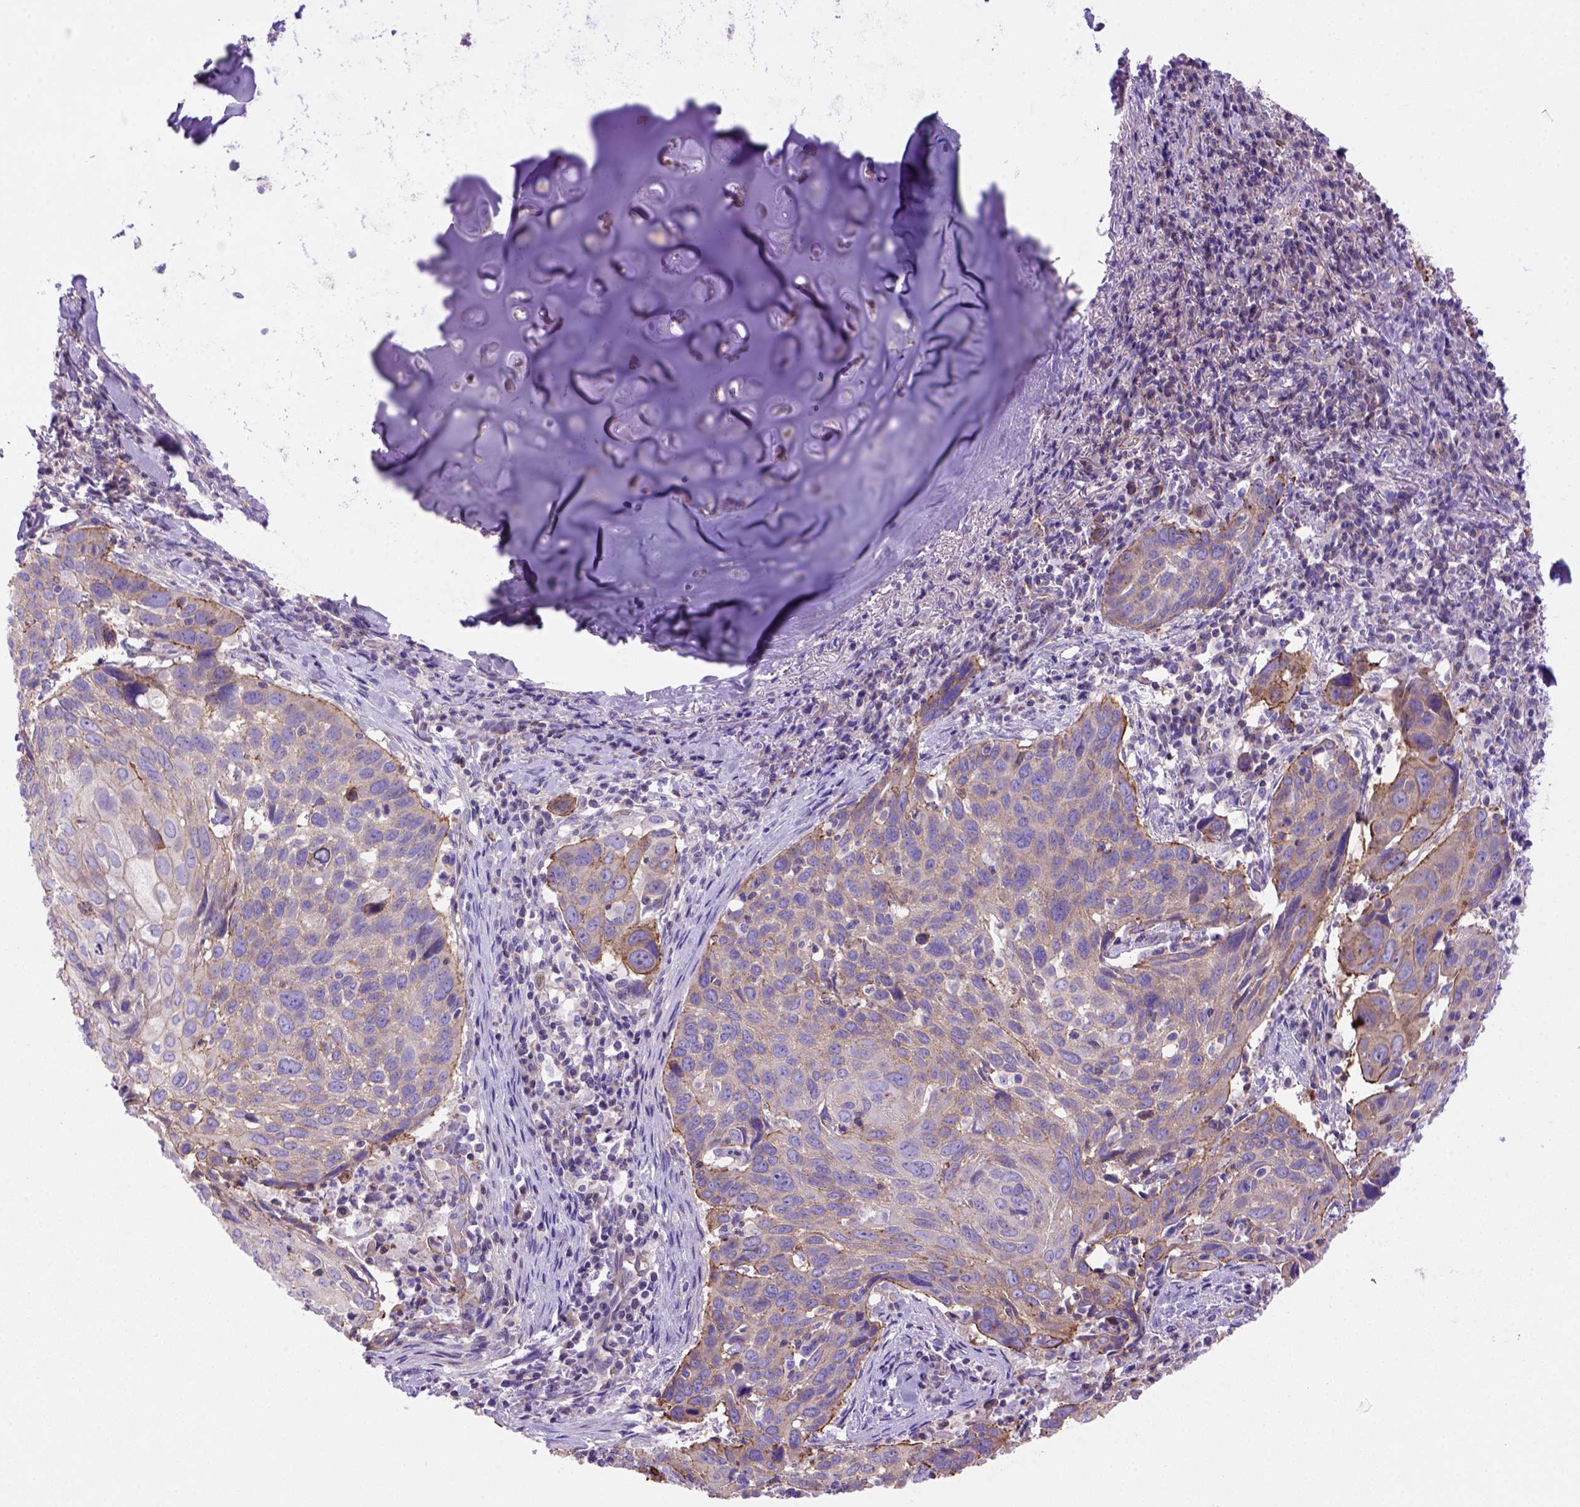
{"staining": {"intensity": "moderate", "quantity": ">75%", "location": "cytoplasmic/membranous"}, "tissue": "lung cancer", "cell_type": "Tumor cells", "image_type": "cancer", "snomed": [{"axis": "morphology", "description": "Squamous cell carcinoma, NOS"}, {"axis": "topography", "description": "Lung"}], "caption": "There is medium levels of moderate cytoplasmic/membranous expression in tumor cells of lung cancer (squamous cell carcinoma), as demonstrated by immunohistochemical staining (brown color).", "gene": "PEX12", "patient": {"sex": "male", "age": 57}}